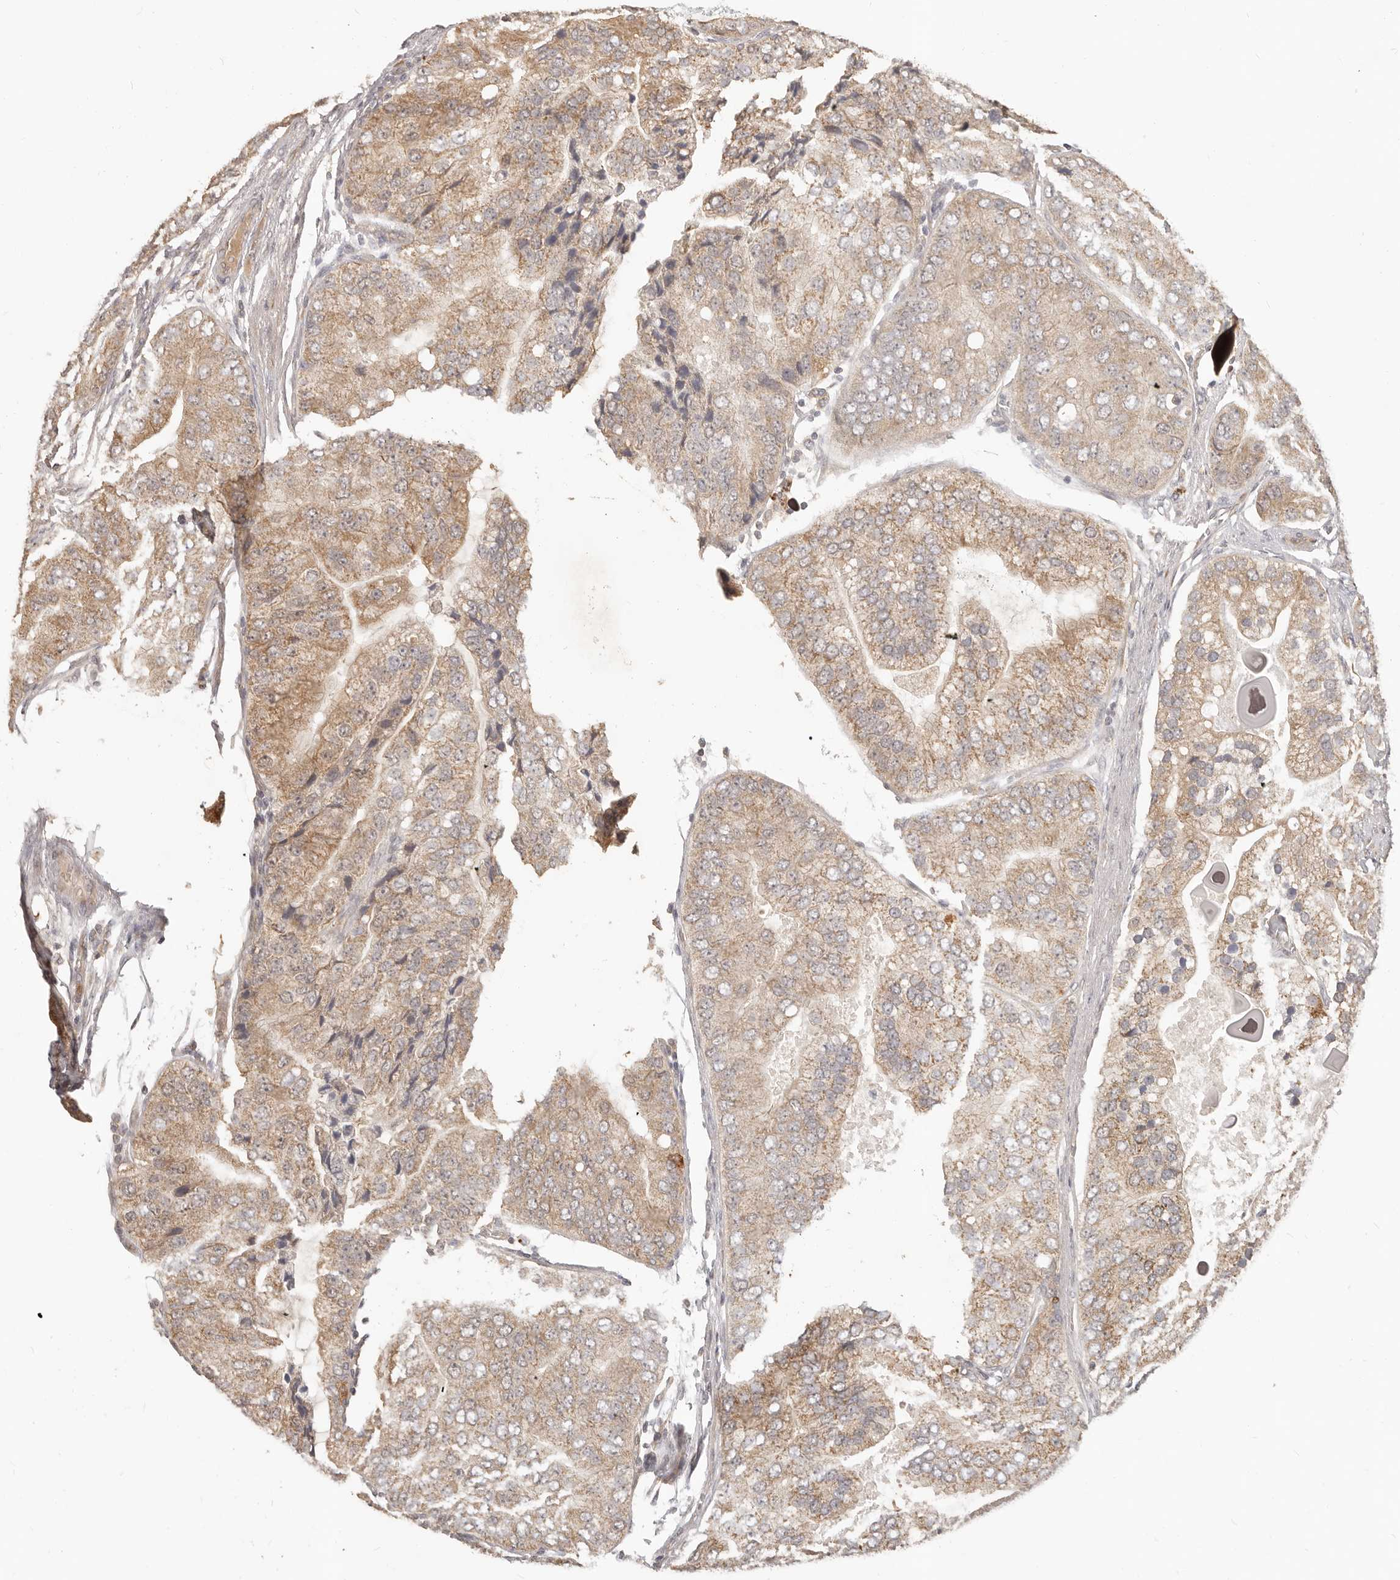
{"staining": {"intensity": "moderate", "quantity": ">75%", "location": "cytoplasmic/membranous"}, "tissue": "prostate cancer", "cell_type": "Tumor cells", "image_type": "cancer", "snomed": [{"axis": "morphology", "description": "Adenocarcinoma, High grade"}, {"axis": "topography", "description": "Prostate"}], "caption": "Moderate cytoplasmic/membranous expression is present in approximately >75% of tumor cells in high-grade adenocarcinoma (prostate).", "gene": "MTFR2", "patient": {"sex": "male", "age": 70}}